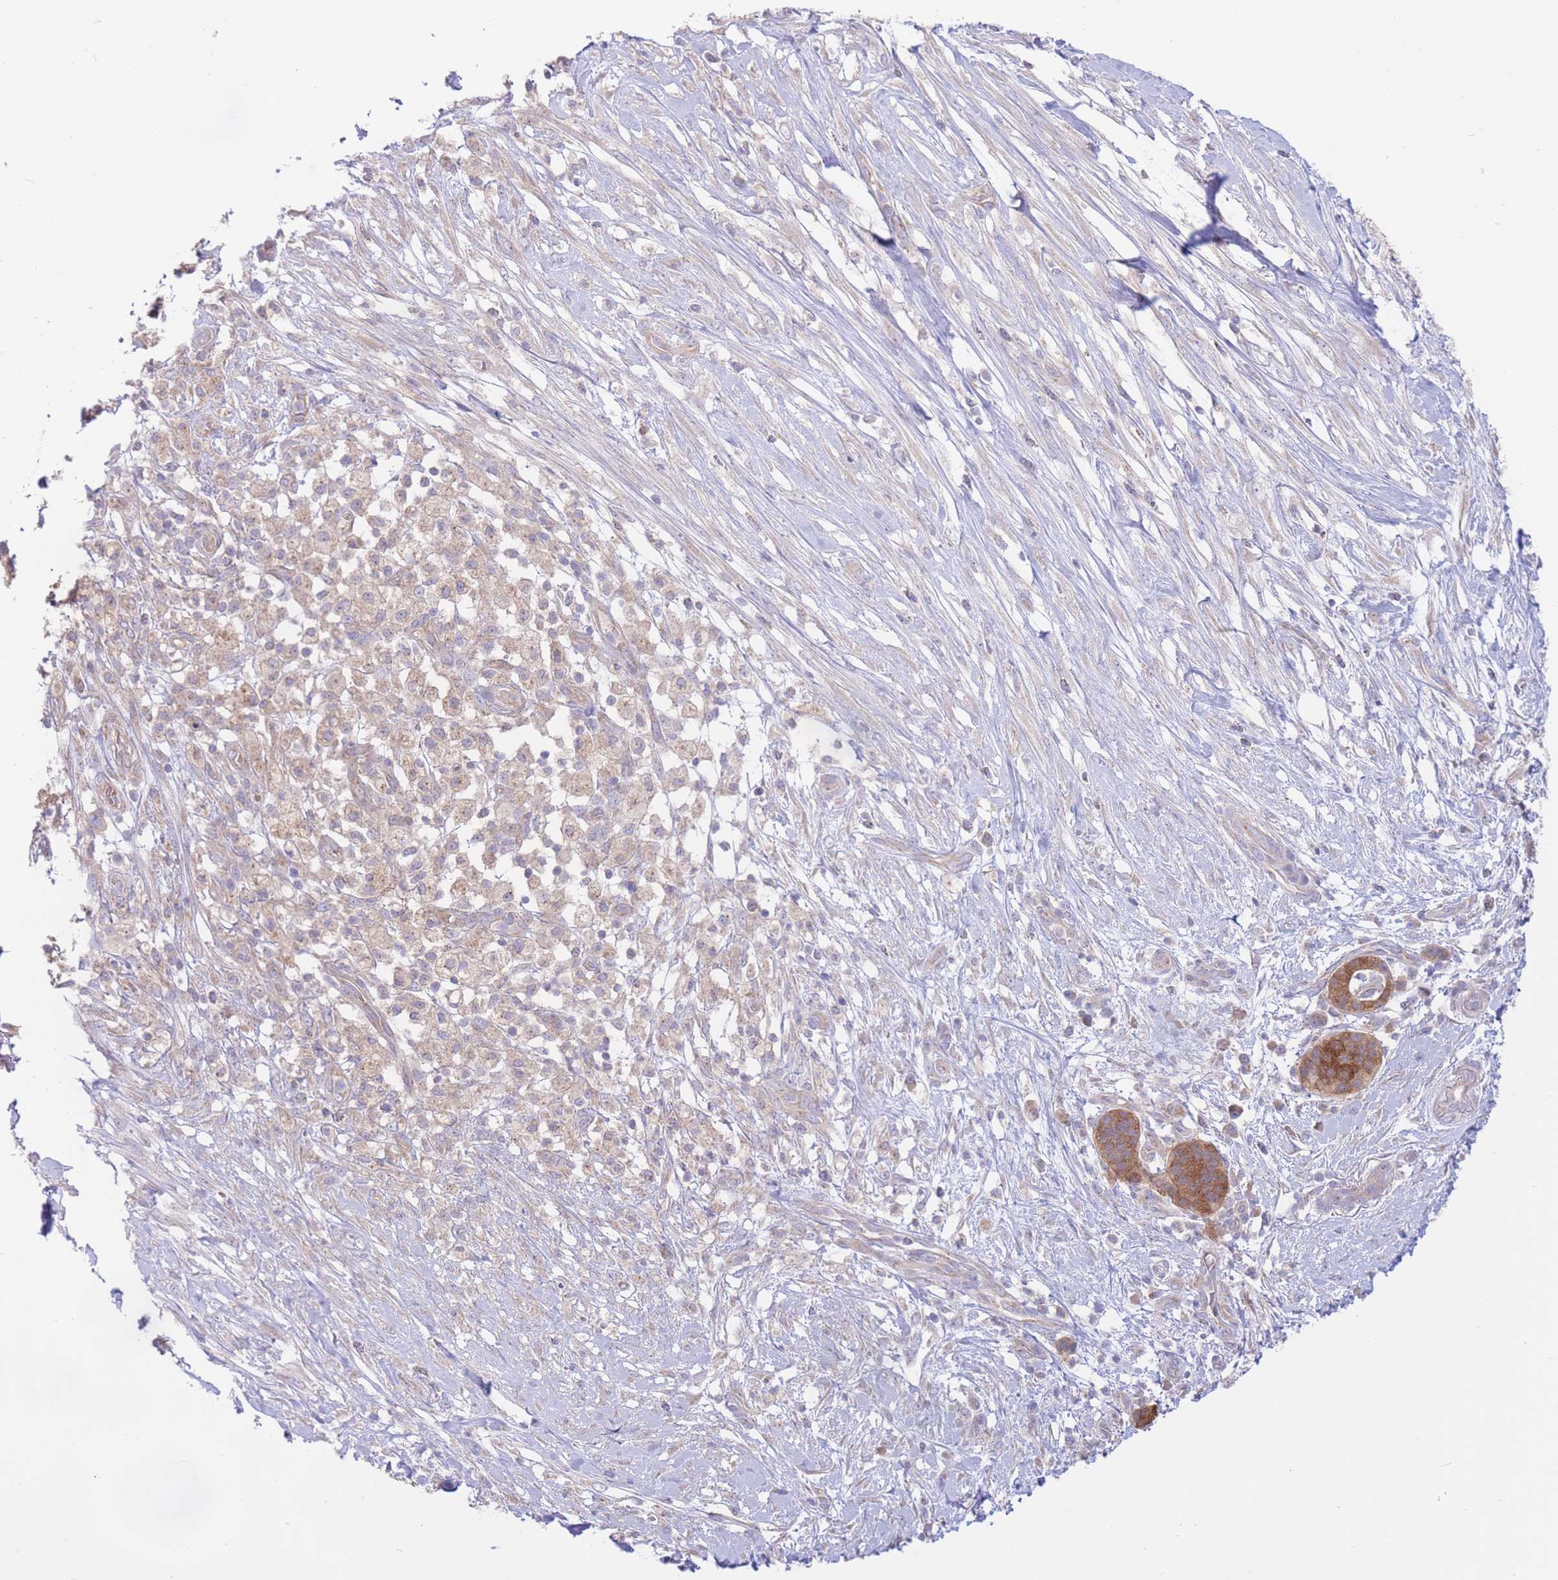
{"staining": {"intensity": "weak", "quantity": ">75%", "location": "cytoplasmic/membranous"}, "tissue": "pancreatic cancer", "cell_type": "Tumor cells", "image_type": "cancer", "snomed": [{"axis": "morphology", "description": "Adenocarcinoma, NOS"}, {"axis": "topography", "description": "Pancreas"}], "caption": "Immunohistochemical staining of human adenocarcinoma (pancreatic) displays low levels of weak cytoplasmic/membranous positivity in approximately >75% of tumor cells.", "gene": "ALS2CL", "patient": {"sex": "female", "age": 72}}